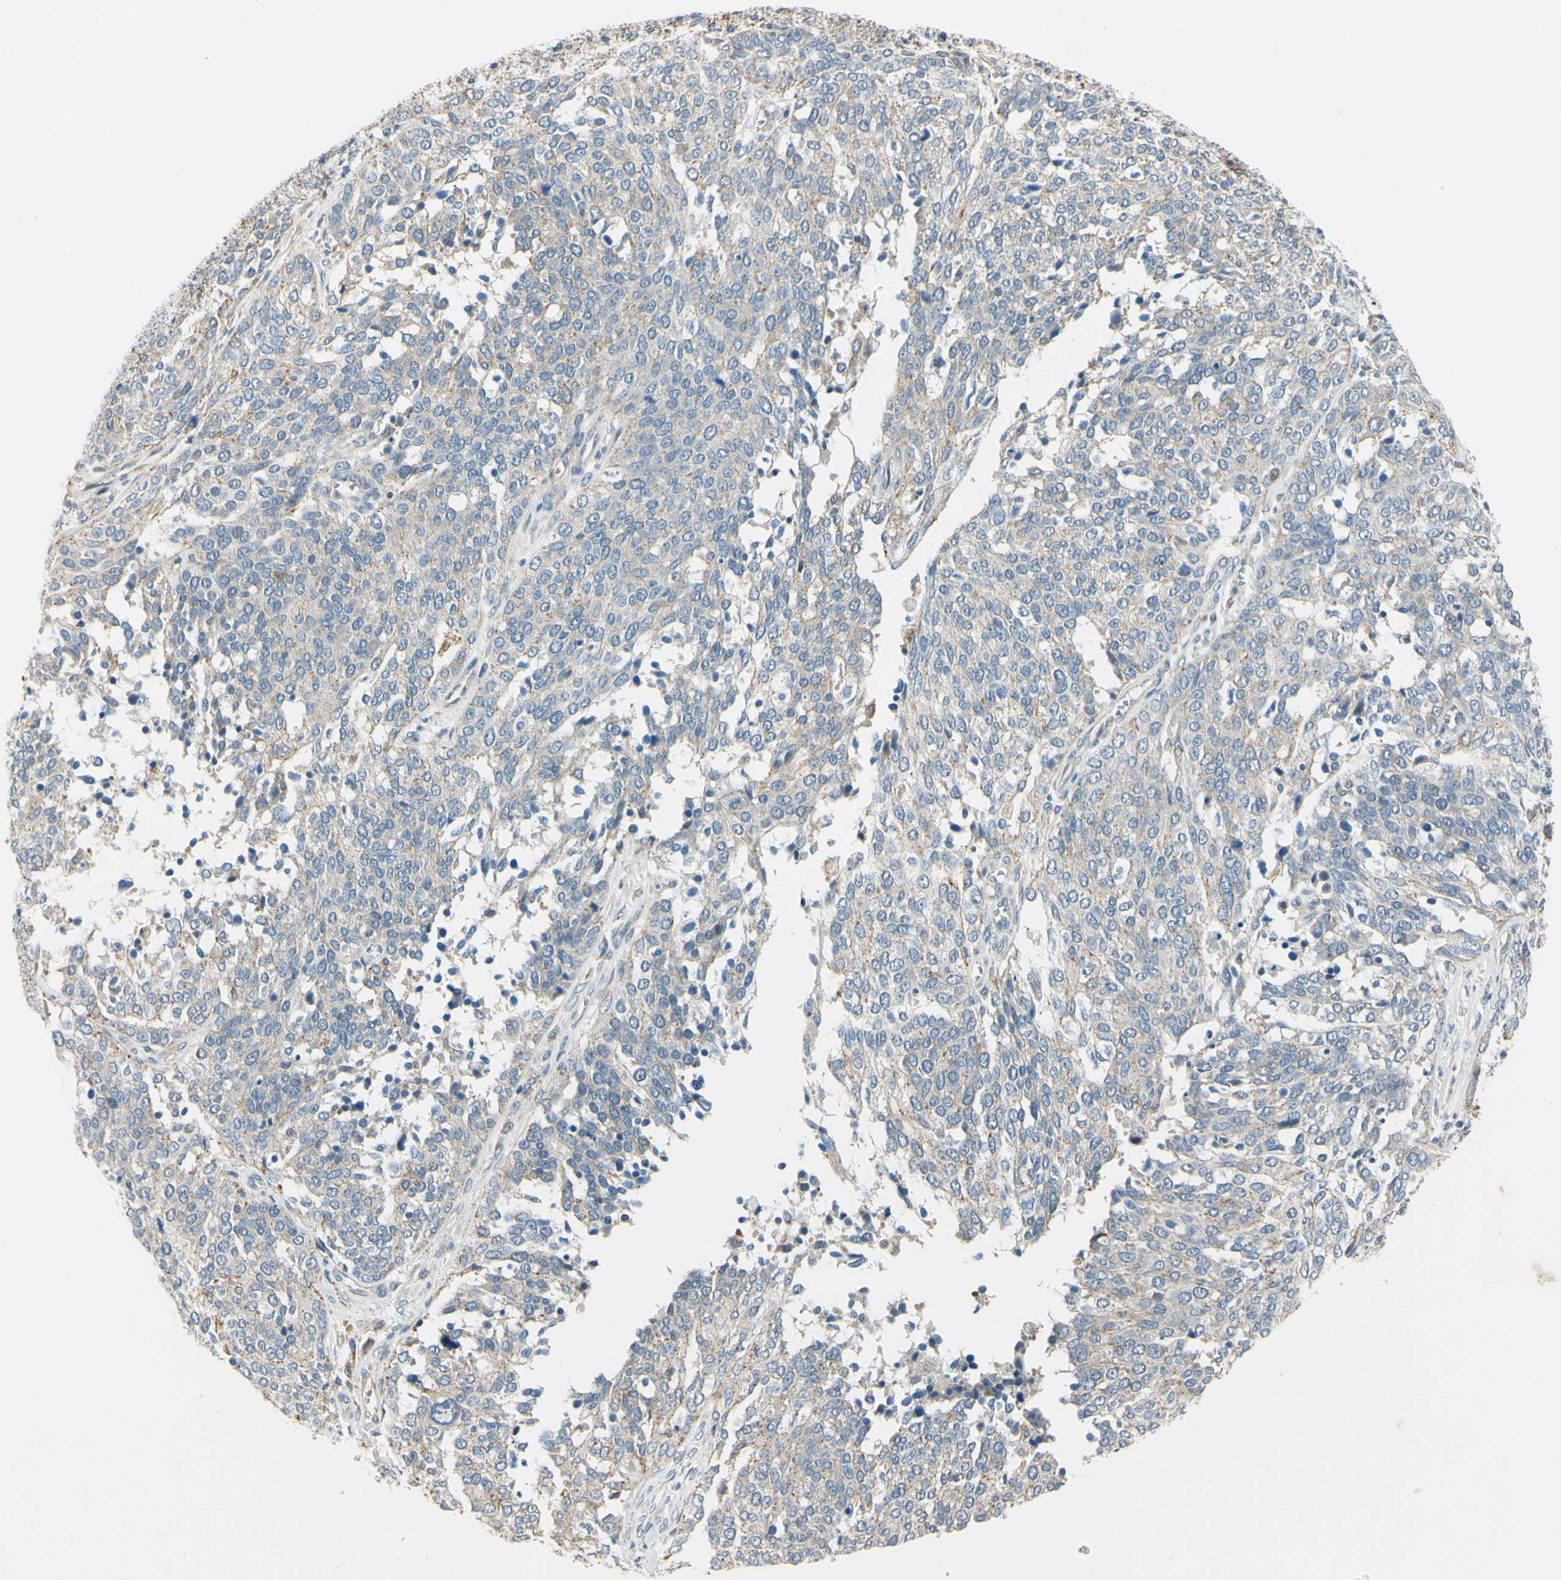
{"staining": {"intensity": "weak", "quantity": "<25%", "location": "cytoplasmic/membranous"}, "tissue": "ovarian cancer", "cell_type": "Tumor cells", "image_type": "cancer", "snomed": [{"axis": "morphology", "description": "Cystadenocarcinoma, serous, NOS"}, {"axis": "topography", "description": "Ovary"}], "caption": "A micrograph of human serous cystadenocarcinoma (ovarian) is negative for staining in tumor cells. Brightfield microscopy of immunohistochemistry (IHC) stained with DAB (3,3'-diaminobenzidine) (brown) and hematoxylin (blue), captured at high magnification.", "gene": "LAMA3", "patient": {"sex": "female", "age": 44}}